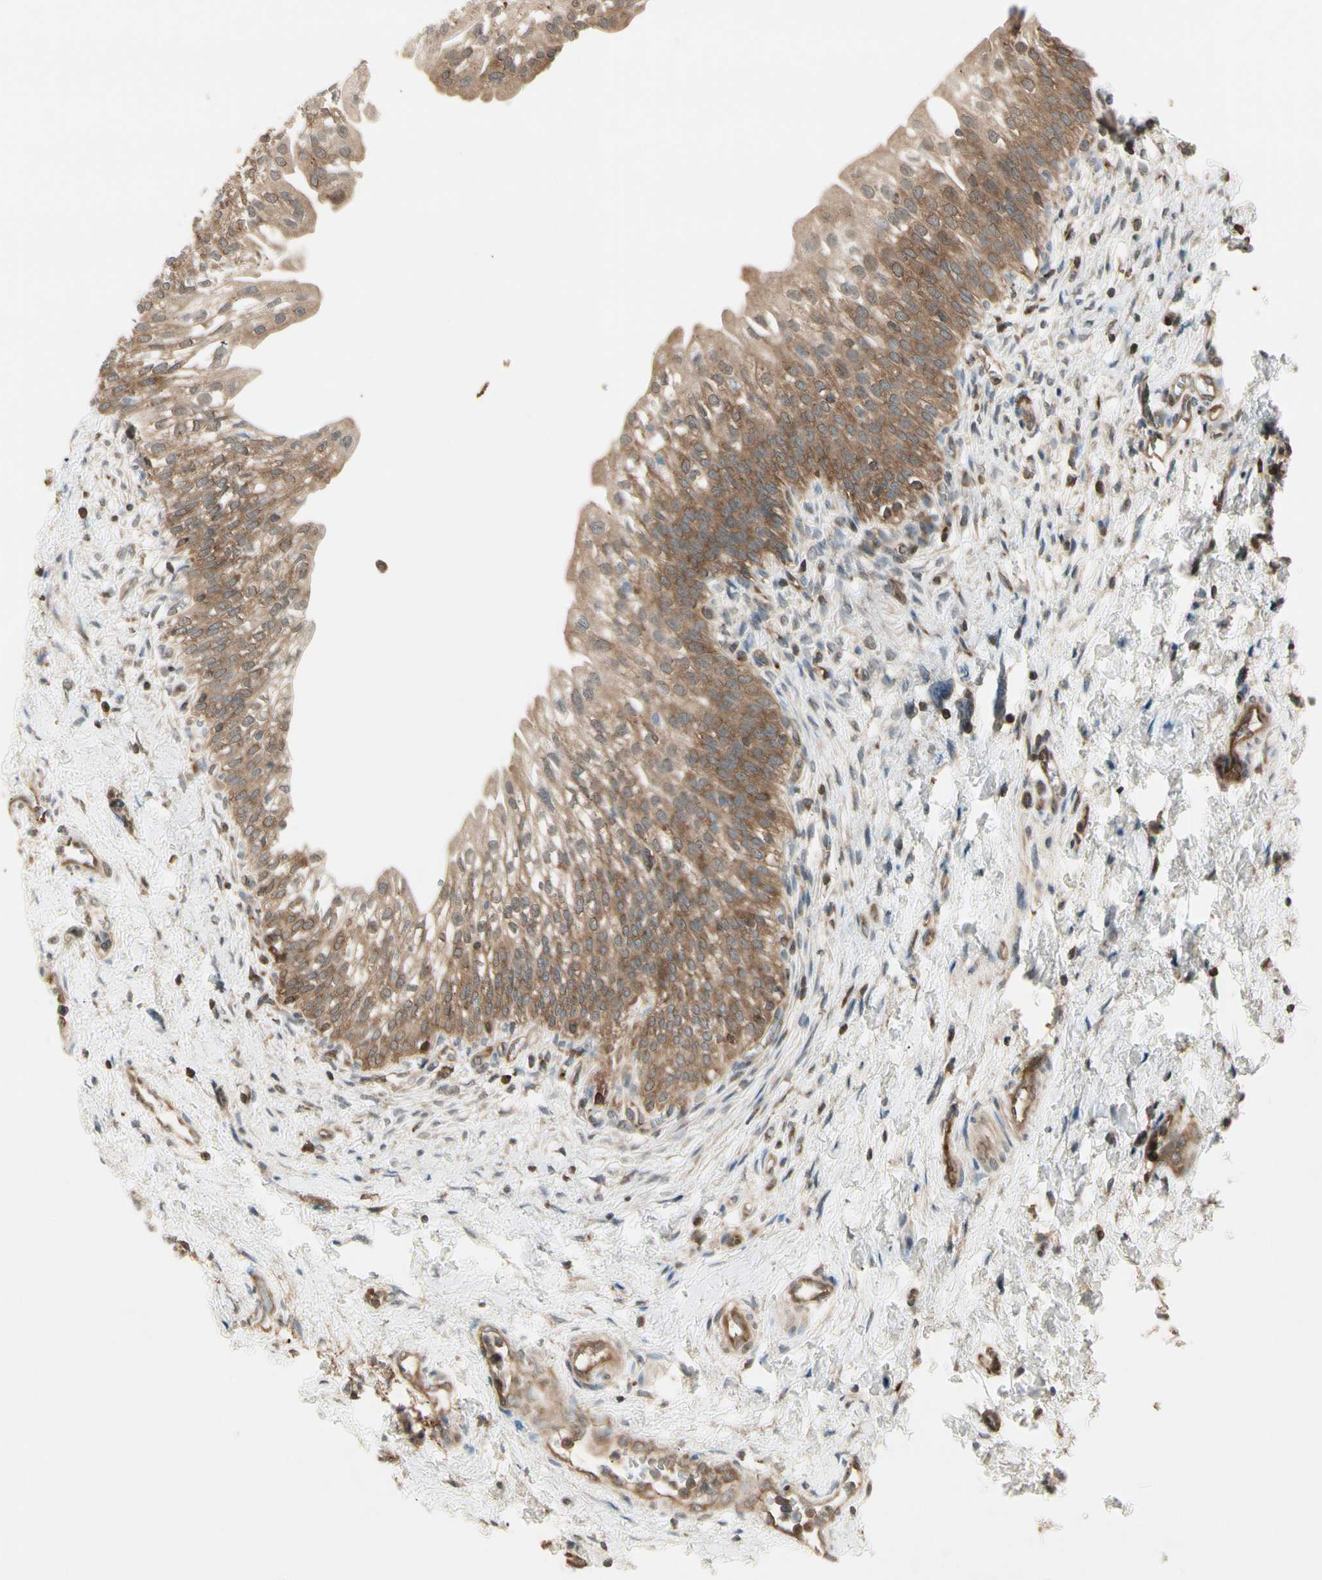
{"staining": {"intensity": "moderate", "quantity": ">75%", "location": "cytoplasmic/membranous"}, "tissue": "urinary bladder", "cell_type": "Urothelial cells", "image_type": "normal", "snomed": [{"axis": "morphology", "description": "Normal tissue, NOS"}, {"axis": "topography", "description": "Urinary bladder"}], "caption": "Brown immunohistochemical staining in benign human urinary bladder displays moderate cytoplasmic/membranous positivity in about >75% of urothelial cells. Using DAB (3,3'-diaminobenzidine) (brown) and hematoxylin (blue) stains, captured at high magnification using brightfield microscopy.", "gene": "OXSR1", "patient": {"sex": "male", "age": 55}}